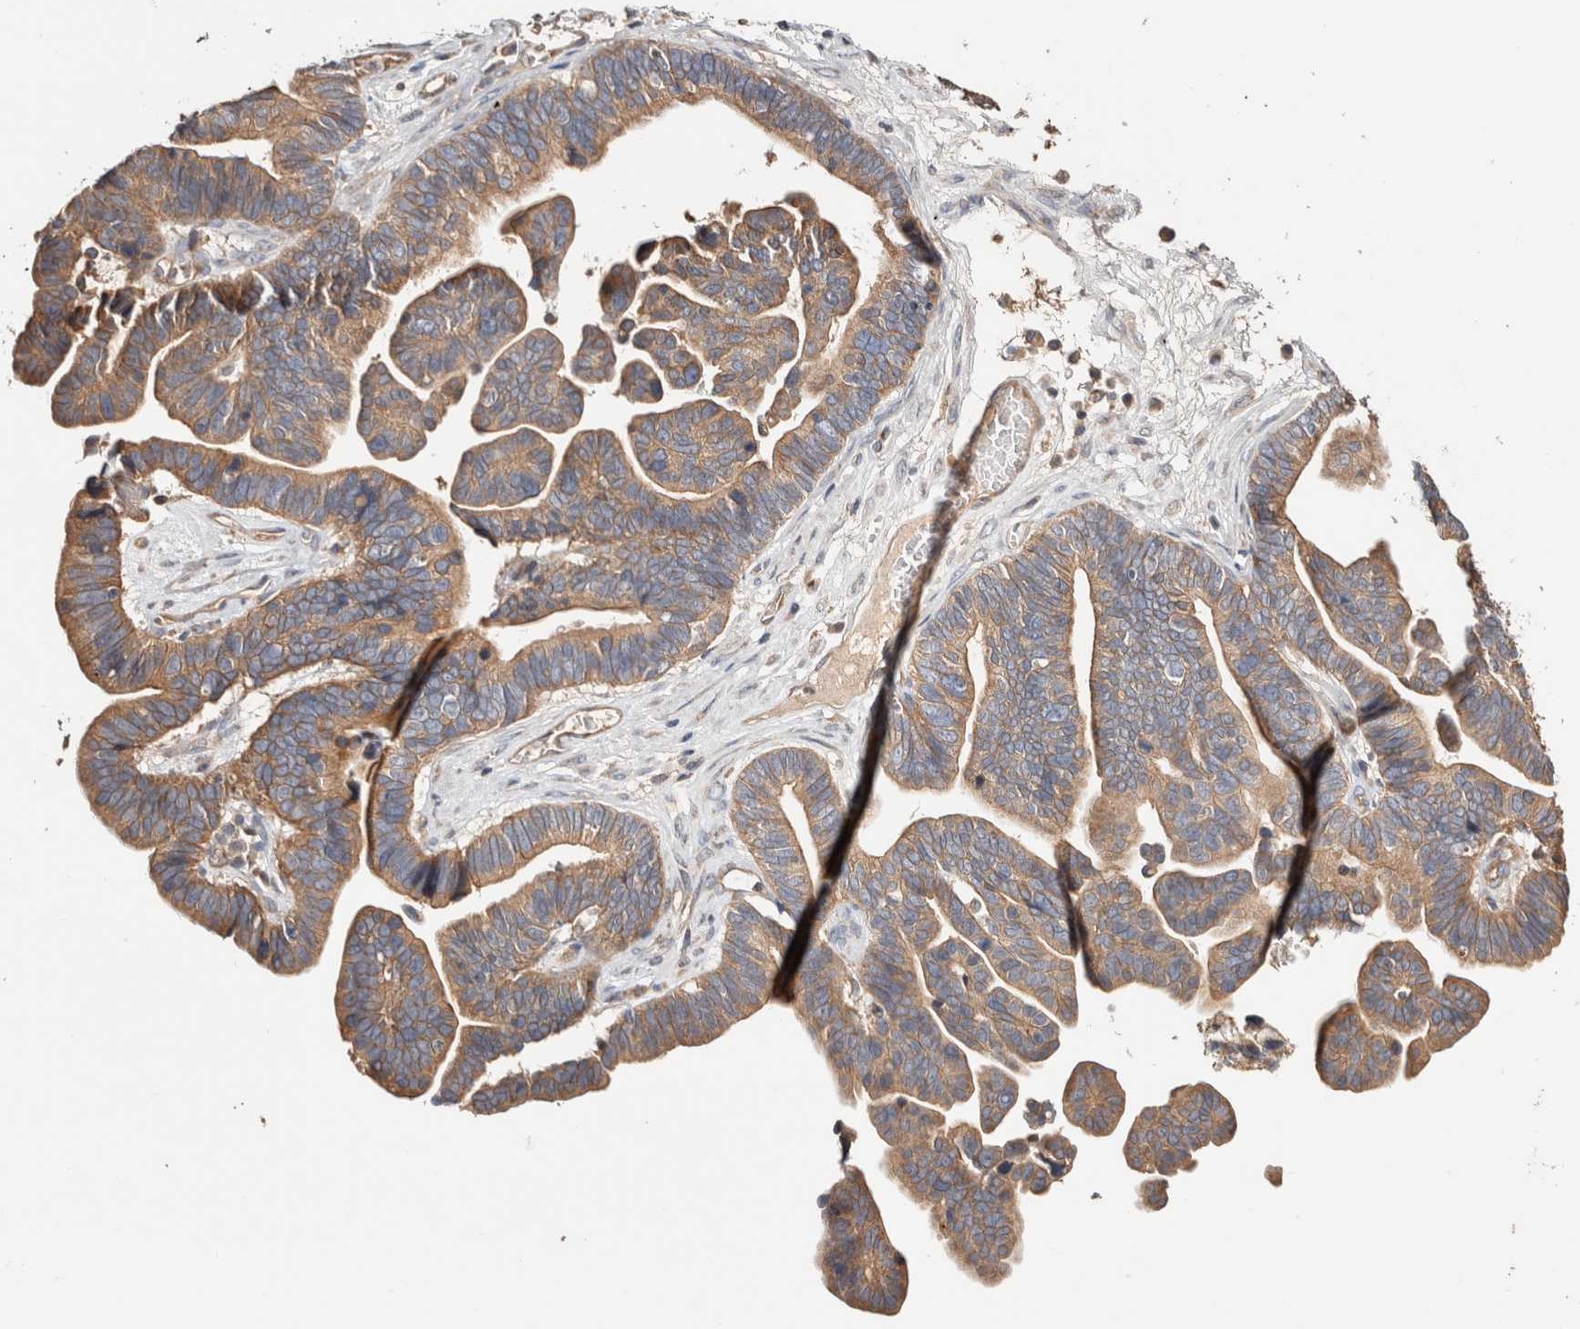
{"staining": {"intensity": "moderate", "quantity": ">75%", "location": "cytoplasmic/membranous"}, "tissue": "ovarian cancer", "cell_type": "Tumor cells", "image_type": "cancer", "snomed": [{"axis": "morphology", "description": "Cystadenocarcinoma, serous, NOS"}, {"axis": "topography", "description": "Ovary"}], "caption": "Brown immunohistochemical staining in human serous cystadenocarcinoma (ovarian) shows moderate cytoplasmic/membranous expression in about >75% of tumor cells.", "gene": "B3GNTL1", "patient": {"sex": "female", "age": 56}}